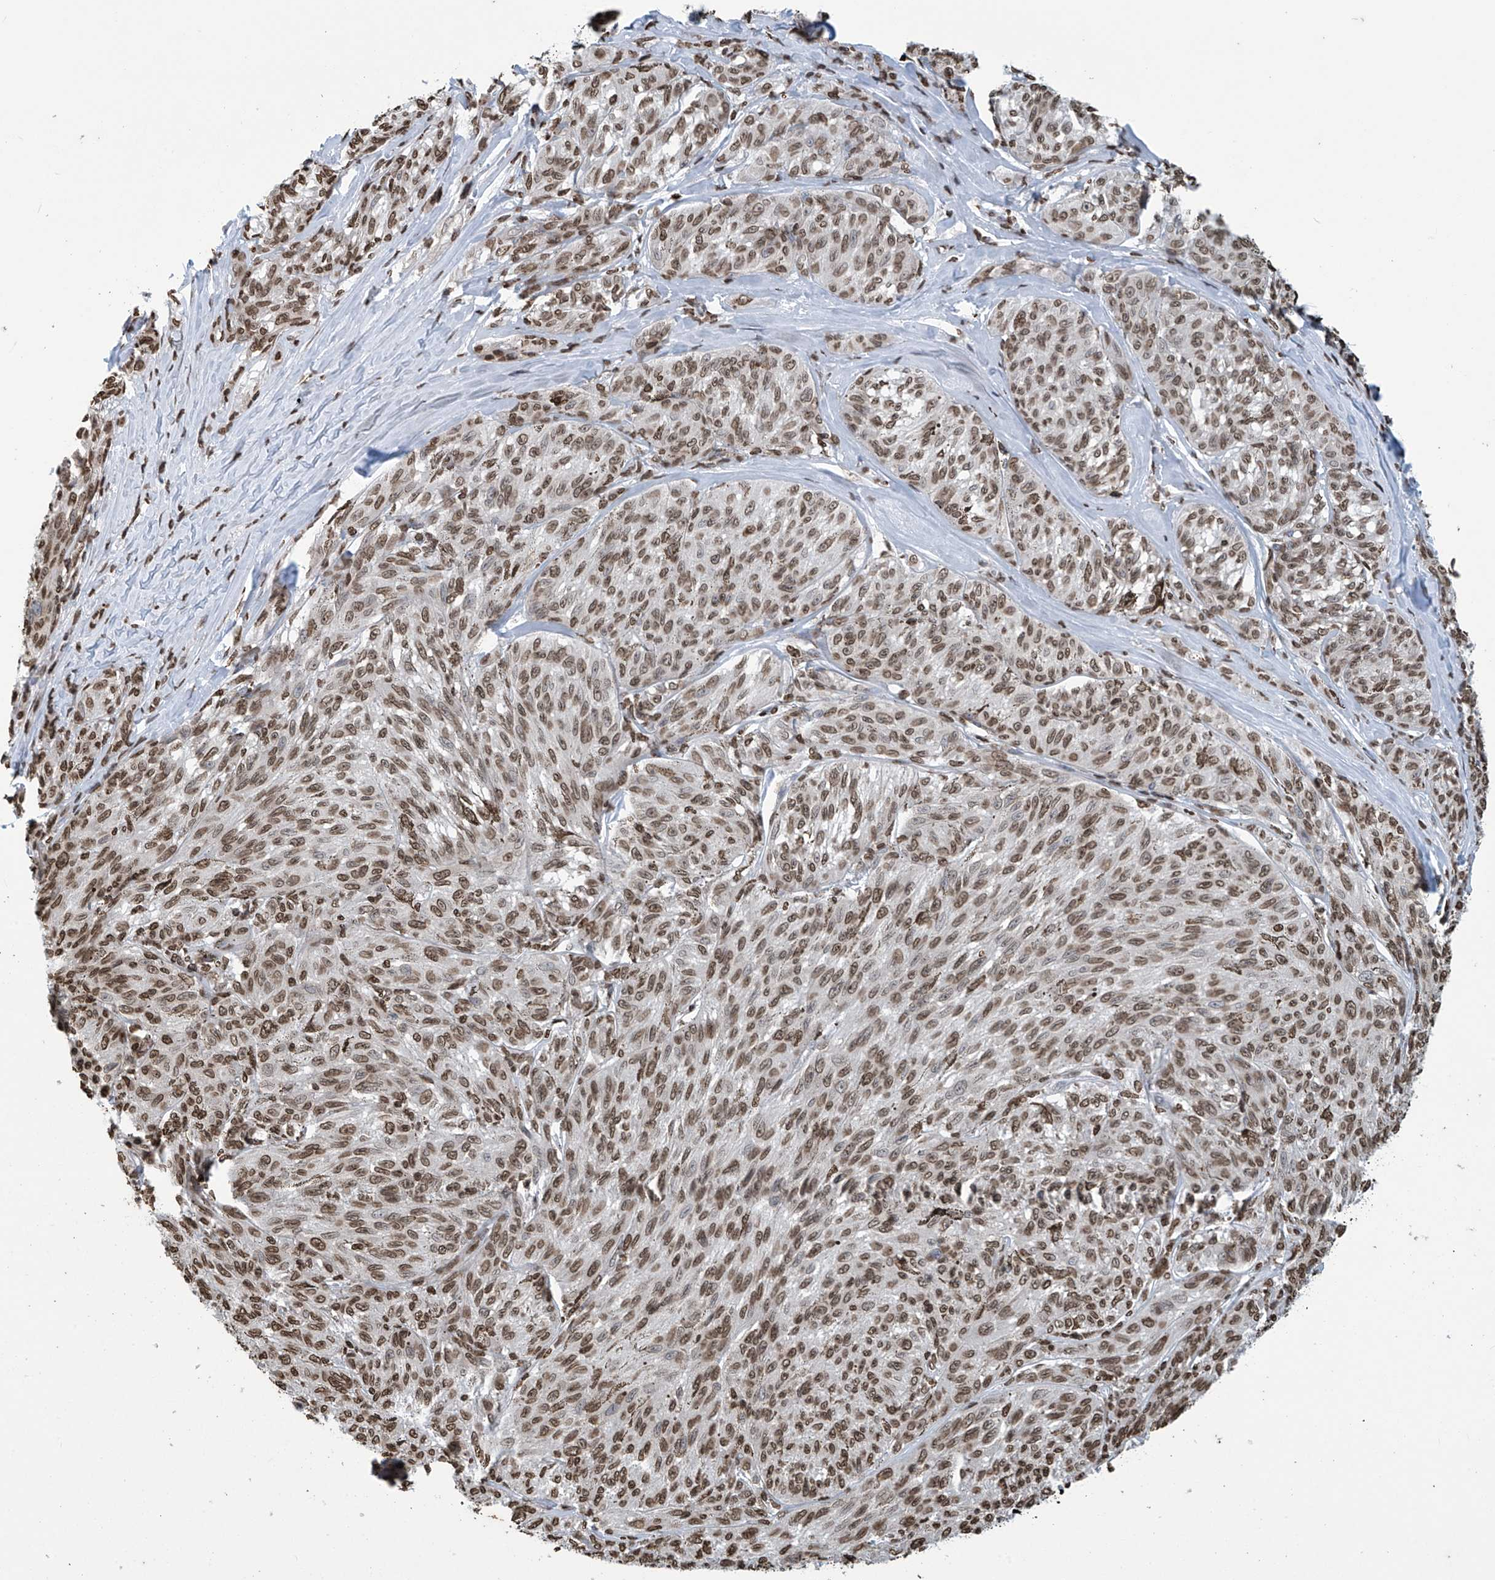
{"staining": {"intensity": "moderate", "quantity": ">75%", "location": "nuclear"}, "tissue": "melanoma", "cell_type": "Tumor cells", "image_type": "cancer", "snomed": [{"axis": "morphology", "description": "Malignant melanoma, NOS"}, {"axis": "topography", "description": "Skin"}], "caption": "Immunohistochemical staining of human melanoma exhibits medium levels of moderate nuclear protein staining in approximately >75% of tumor cells. The protein of interest is shown in brown color, while the nuclei are stained blue.", "gene": "DPPA2", "patient": {"sex": "female", "age": 72}}